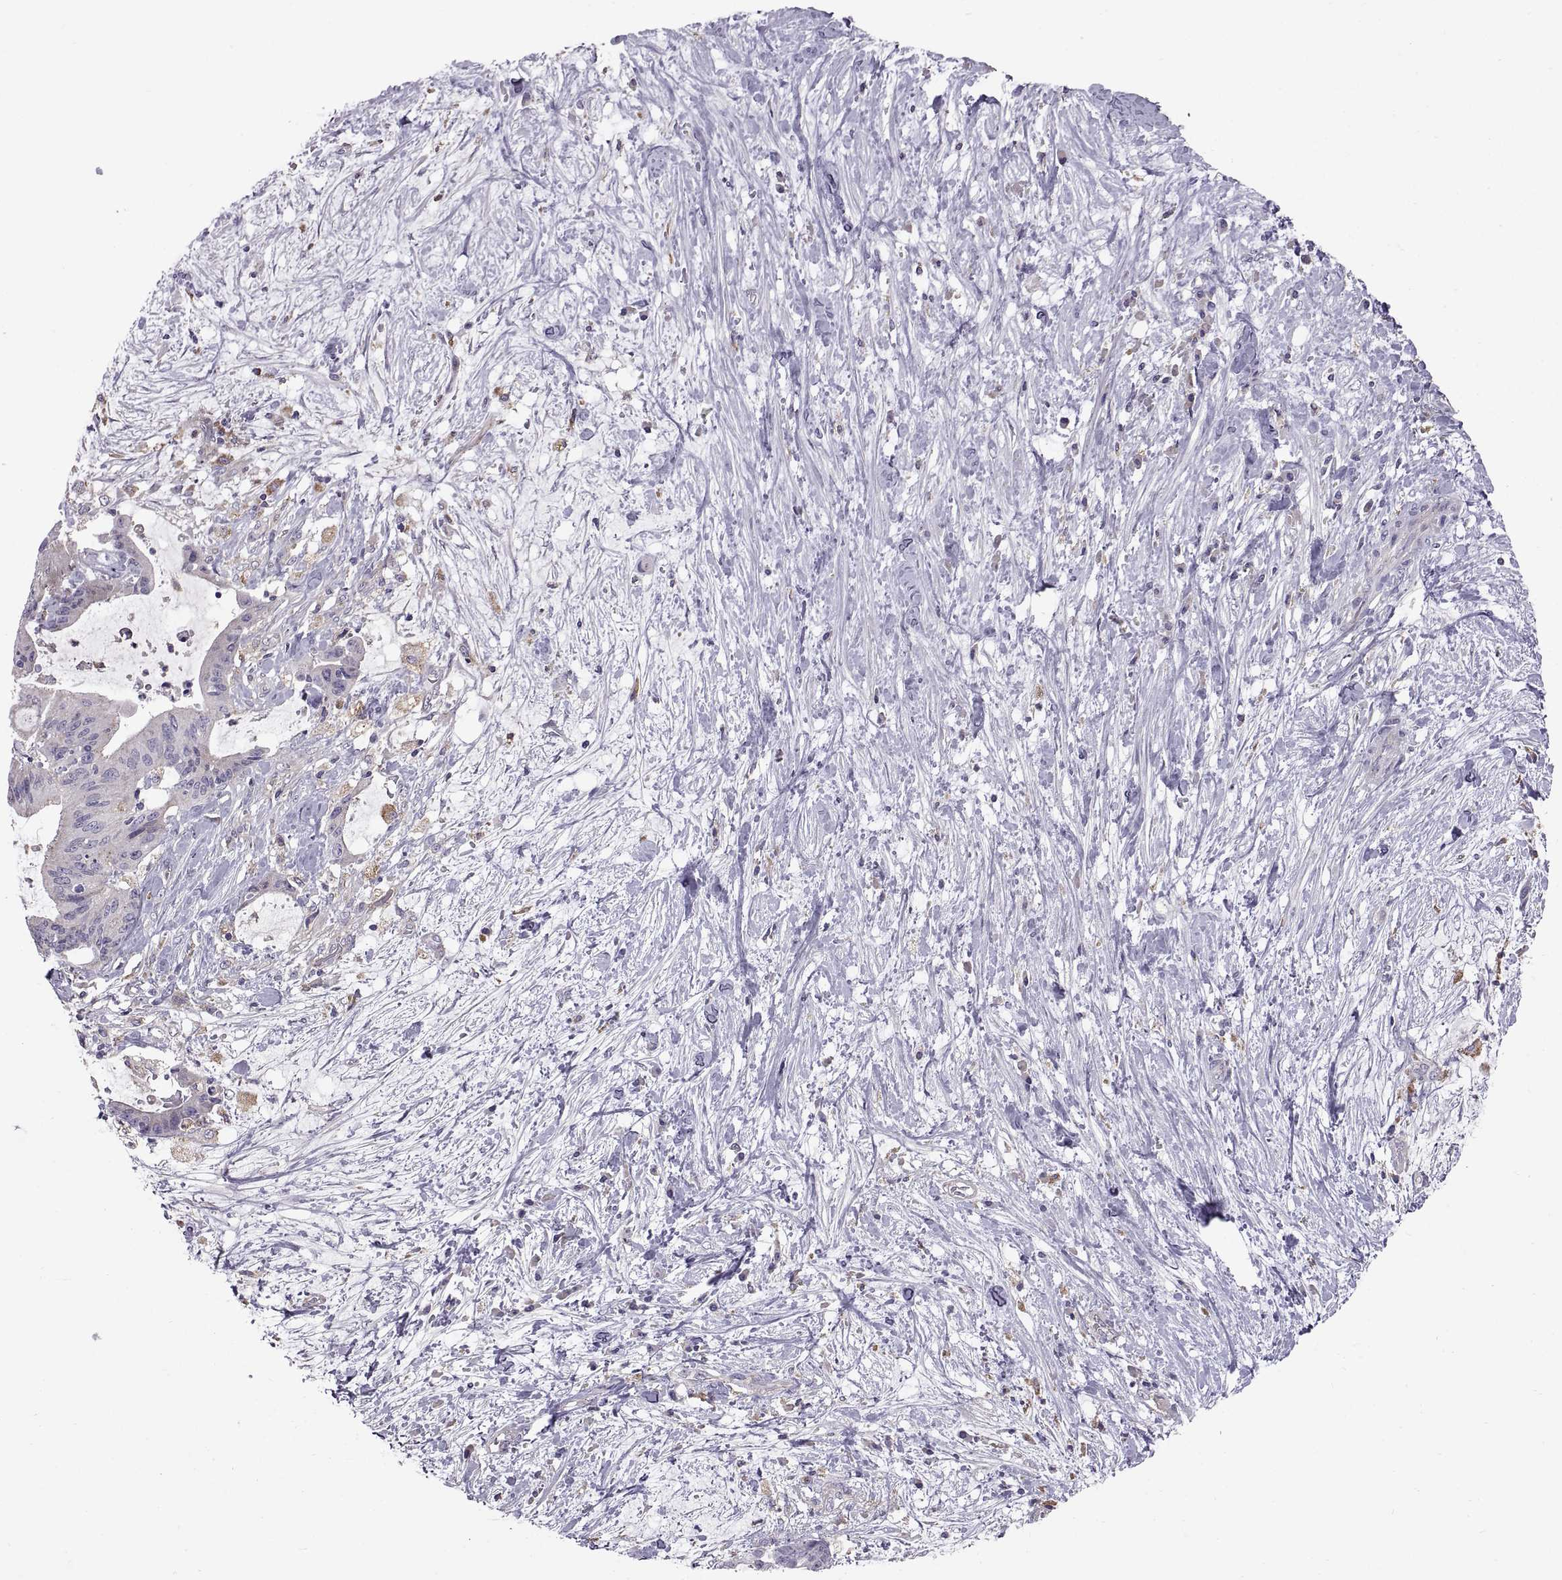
{"staining": {"intensity": "negative", "quantity": "none", "location": "none"}, "tissue": "liver cancer", "cell_type": "Tumor cells", "image_type": "cancer", "snomed": [{"axis": "morphology", "description": "Cholangiocarcinoma"}, {"axis": "topography", "description": "Liver"}], "caption": "A high-resolution photomicrograph shows immunohistochemistry (IHC) staining of liver cholangiocarcinoma, which shows no significant staining in tumor cells.", "gene": "ARSL", "patient": {"sex": "female", "age": 73}}